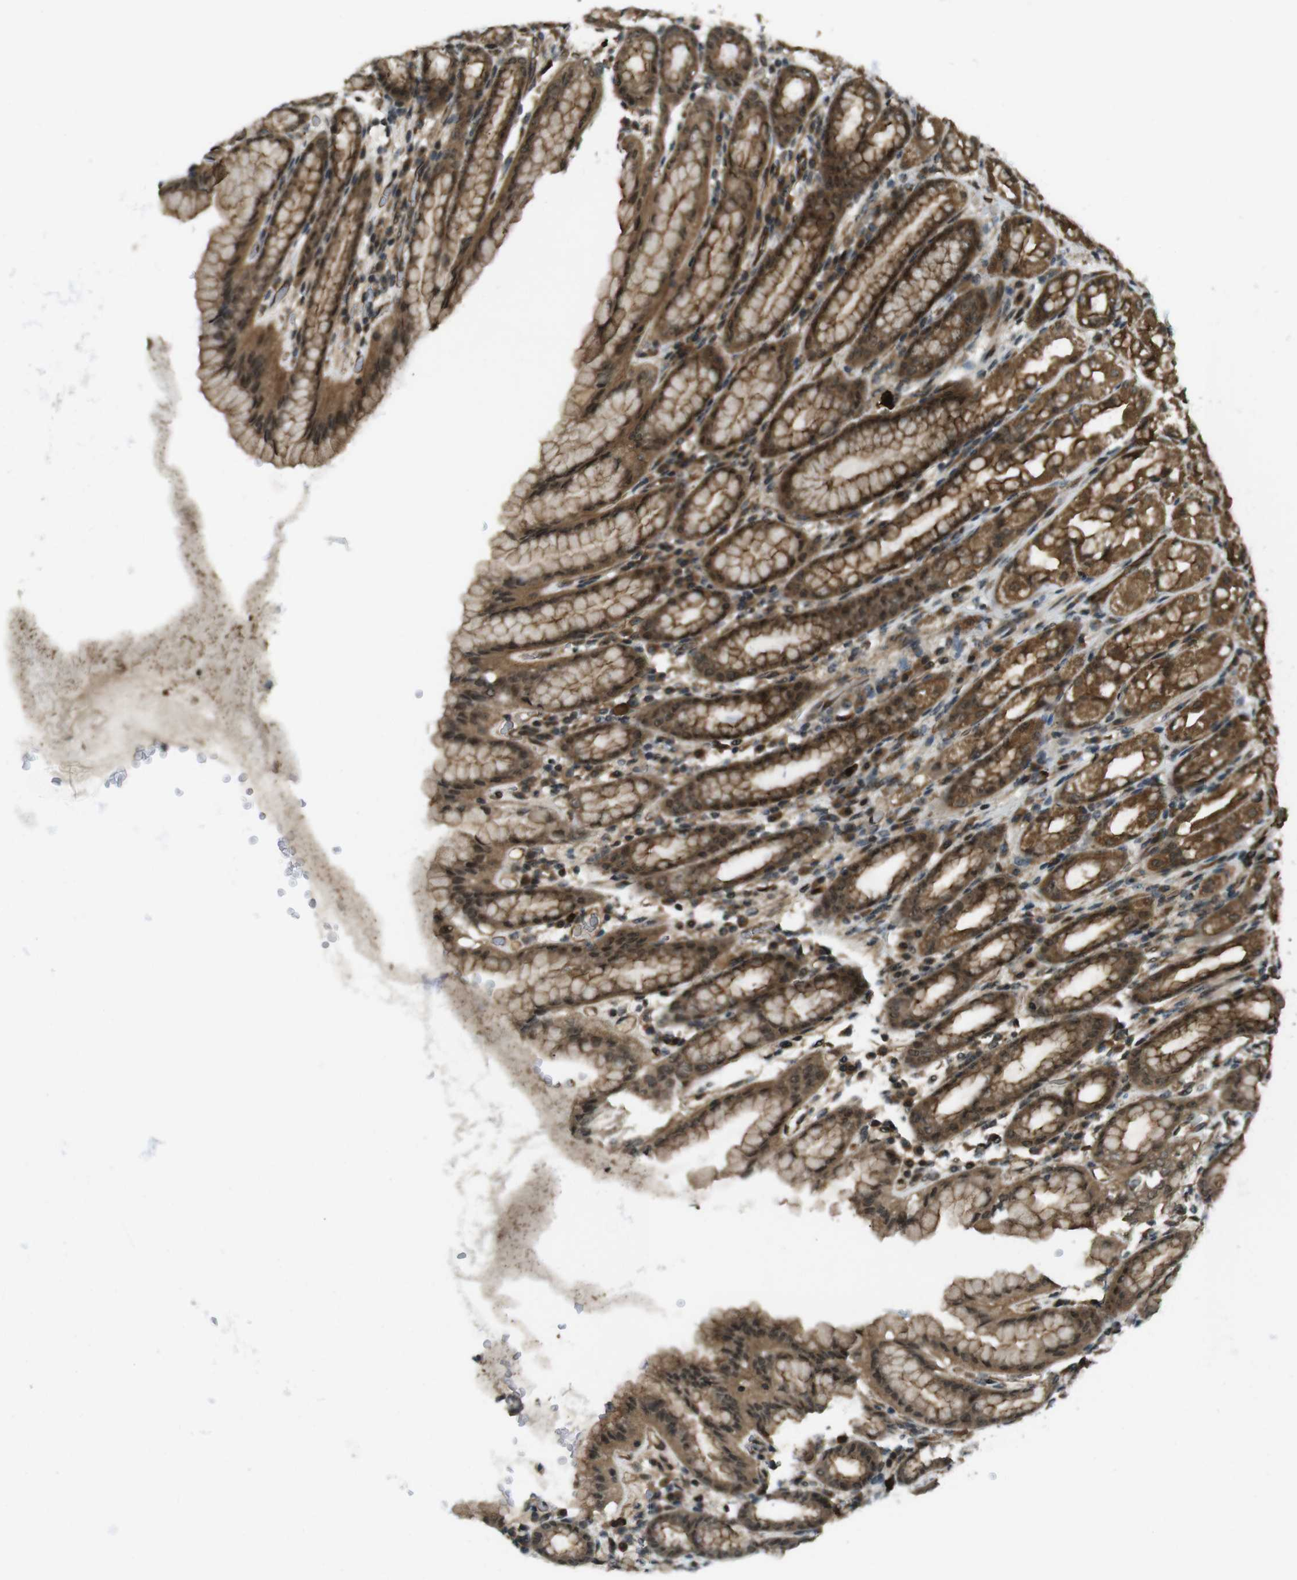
{"staining": {"intensity": "moderate", "quantity": ">75%", "location": "cytoplasmic/membranous,nuclear"}, "tissue": "stomach", "cell_type": "Glandular cells", "image_type": "normal", "snomed": [{"axis": "morphology", "description": "Normal tissue, NOS"}, {"axis": "topography", "description": "Stomach, upper"}], "caption": "Immunohistochemical staining of normal stomach displays medium levels of moderate cytoplasmic/membranous,nuclear expression in about >75% of glandular cells. (brown staining indicates protein expression, while blue staining denotes nuclei).", "gene": "TIAM2", "patient": {"sex": "male", "age": 68}}